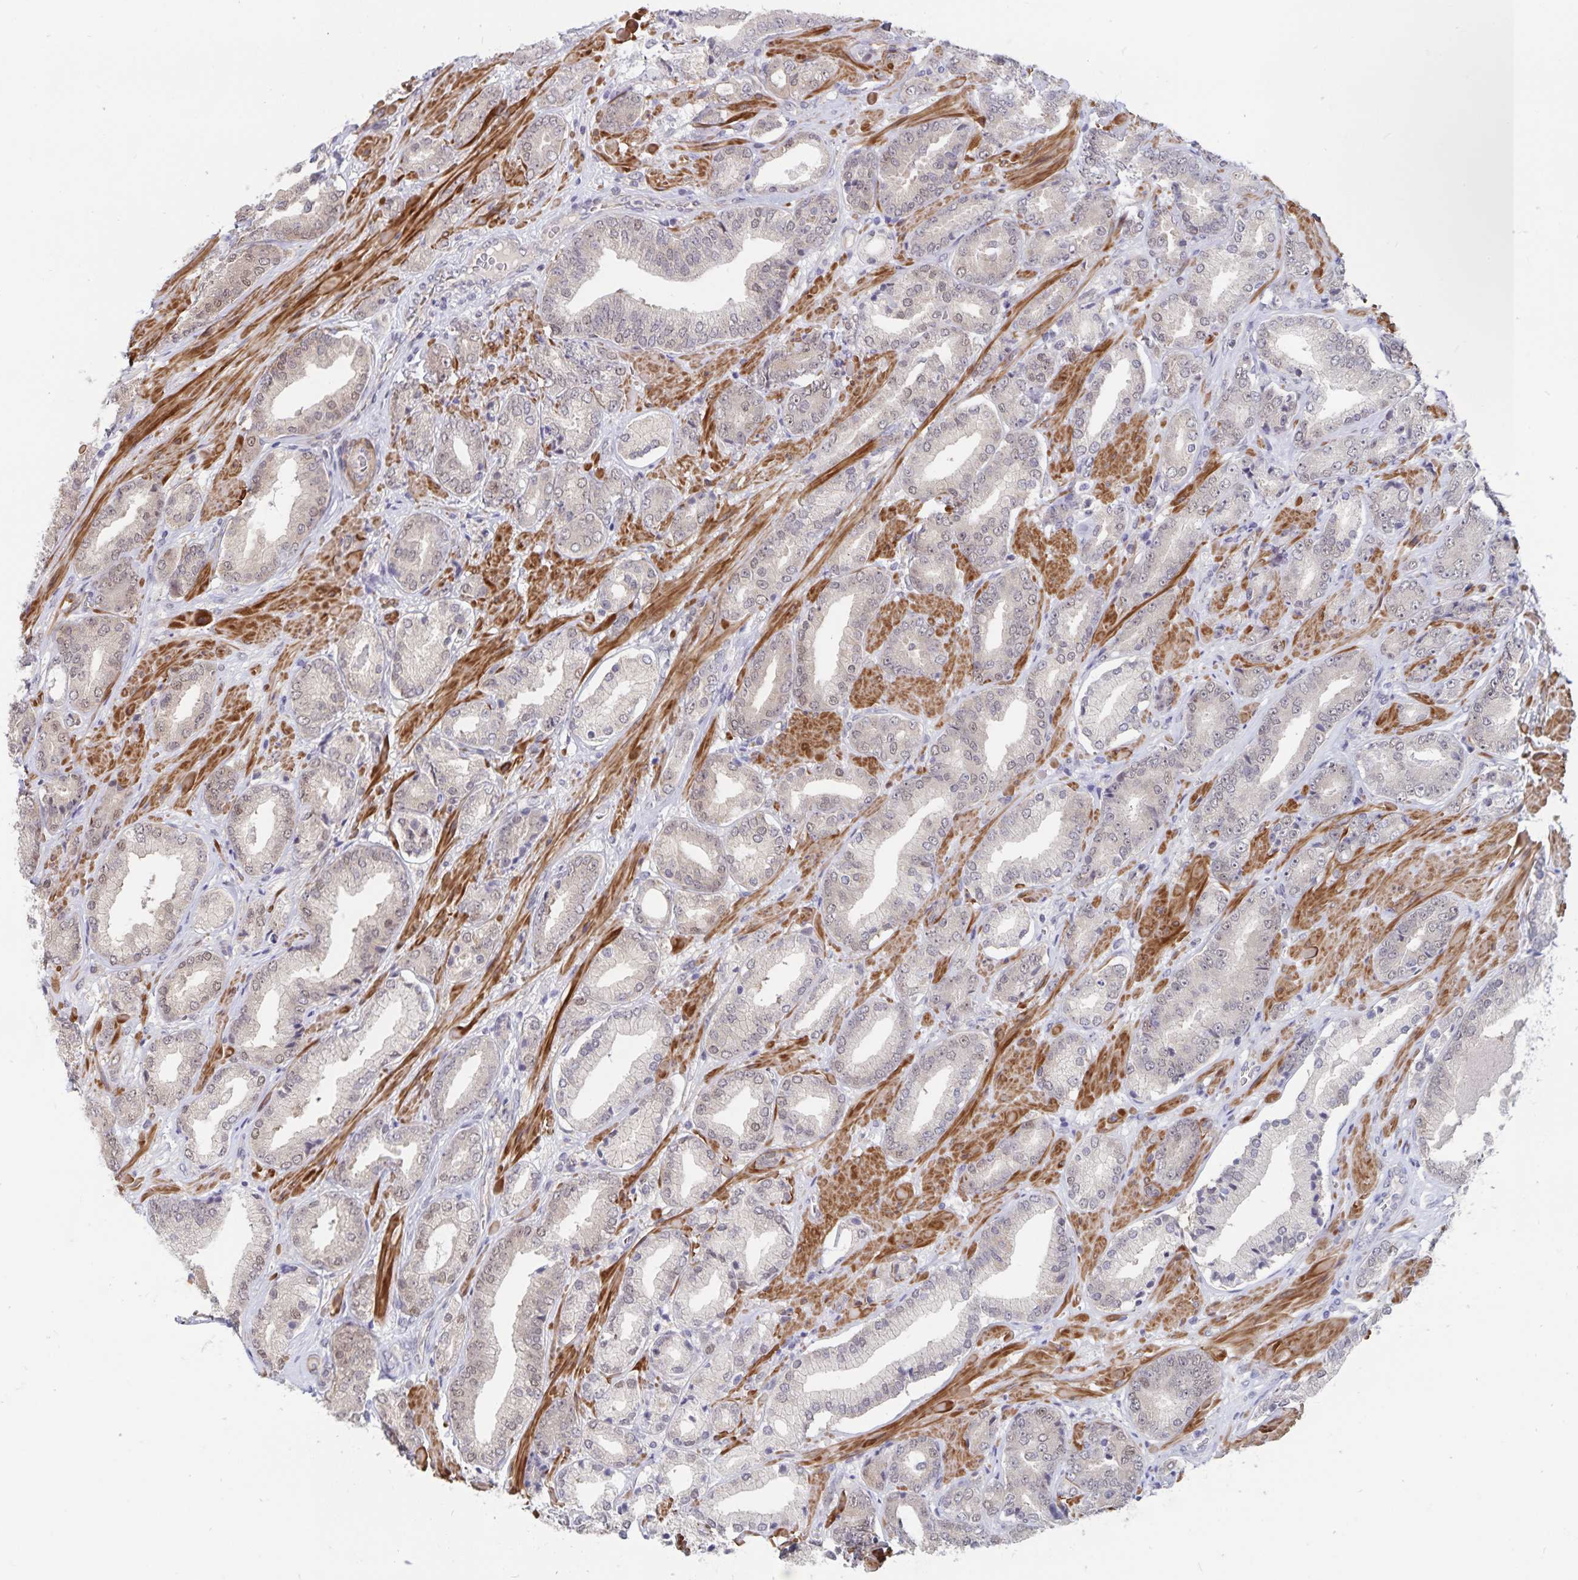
{"staining": {"intensity": "weak", "quantity": "<25%", "location": "nuclear"}, "tissue": "prostate cancer", "cell_type": "Tumor cells", "image_type": "cancer", "snomed": [{"axis": "morphology", "description": "Adenocarcinoma, High grade"}, {"axis": "topography", "description": "Prostate"}], "caption": "Protein analysis of prostate cancer (adenocarcinoma (high-grade)) exhibits no significant staining in tumor cells.", "gene": "BAG6", "patient": {"sex": "male", "age": 56}}